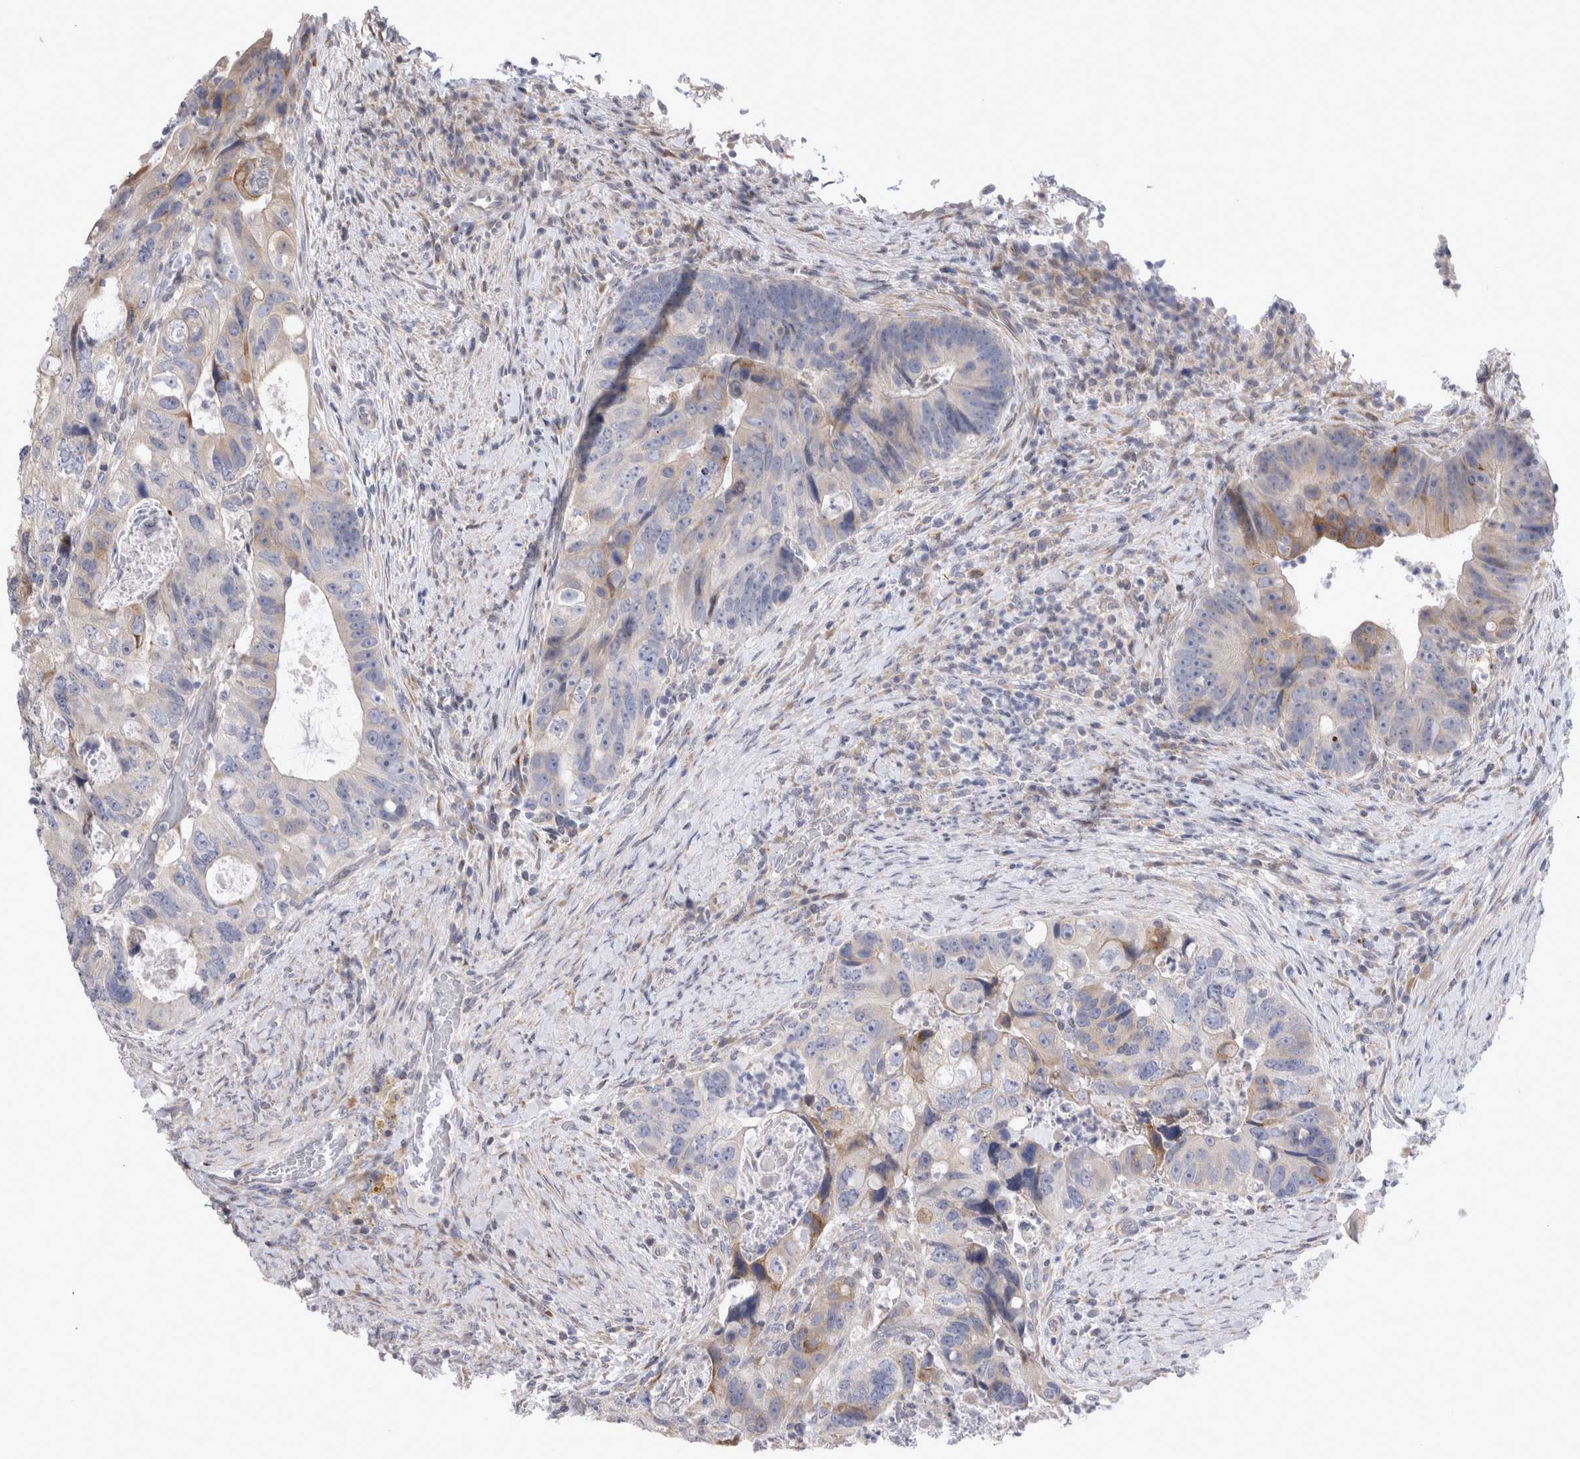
{"staining": {"intensity": "weak", "quantity": "<25%", "location": "cytoplasmic/membranous"}, "tissue": "colorectal cancer", "cell_type": "Tumor cells", "image_type": "cancer", "snomed": [{"axis": "morphology", "description": "Adenocarcinoma, NOS"}, {"axis": "topography", "description": "Rectum"}], "caption": "Protein analysis of colorectal adenocarcinoma displays no significant positivity in tumor cells.", "gene": "TRMT9B", "patient": {"sex": "male", "age": 59}}